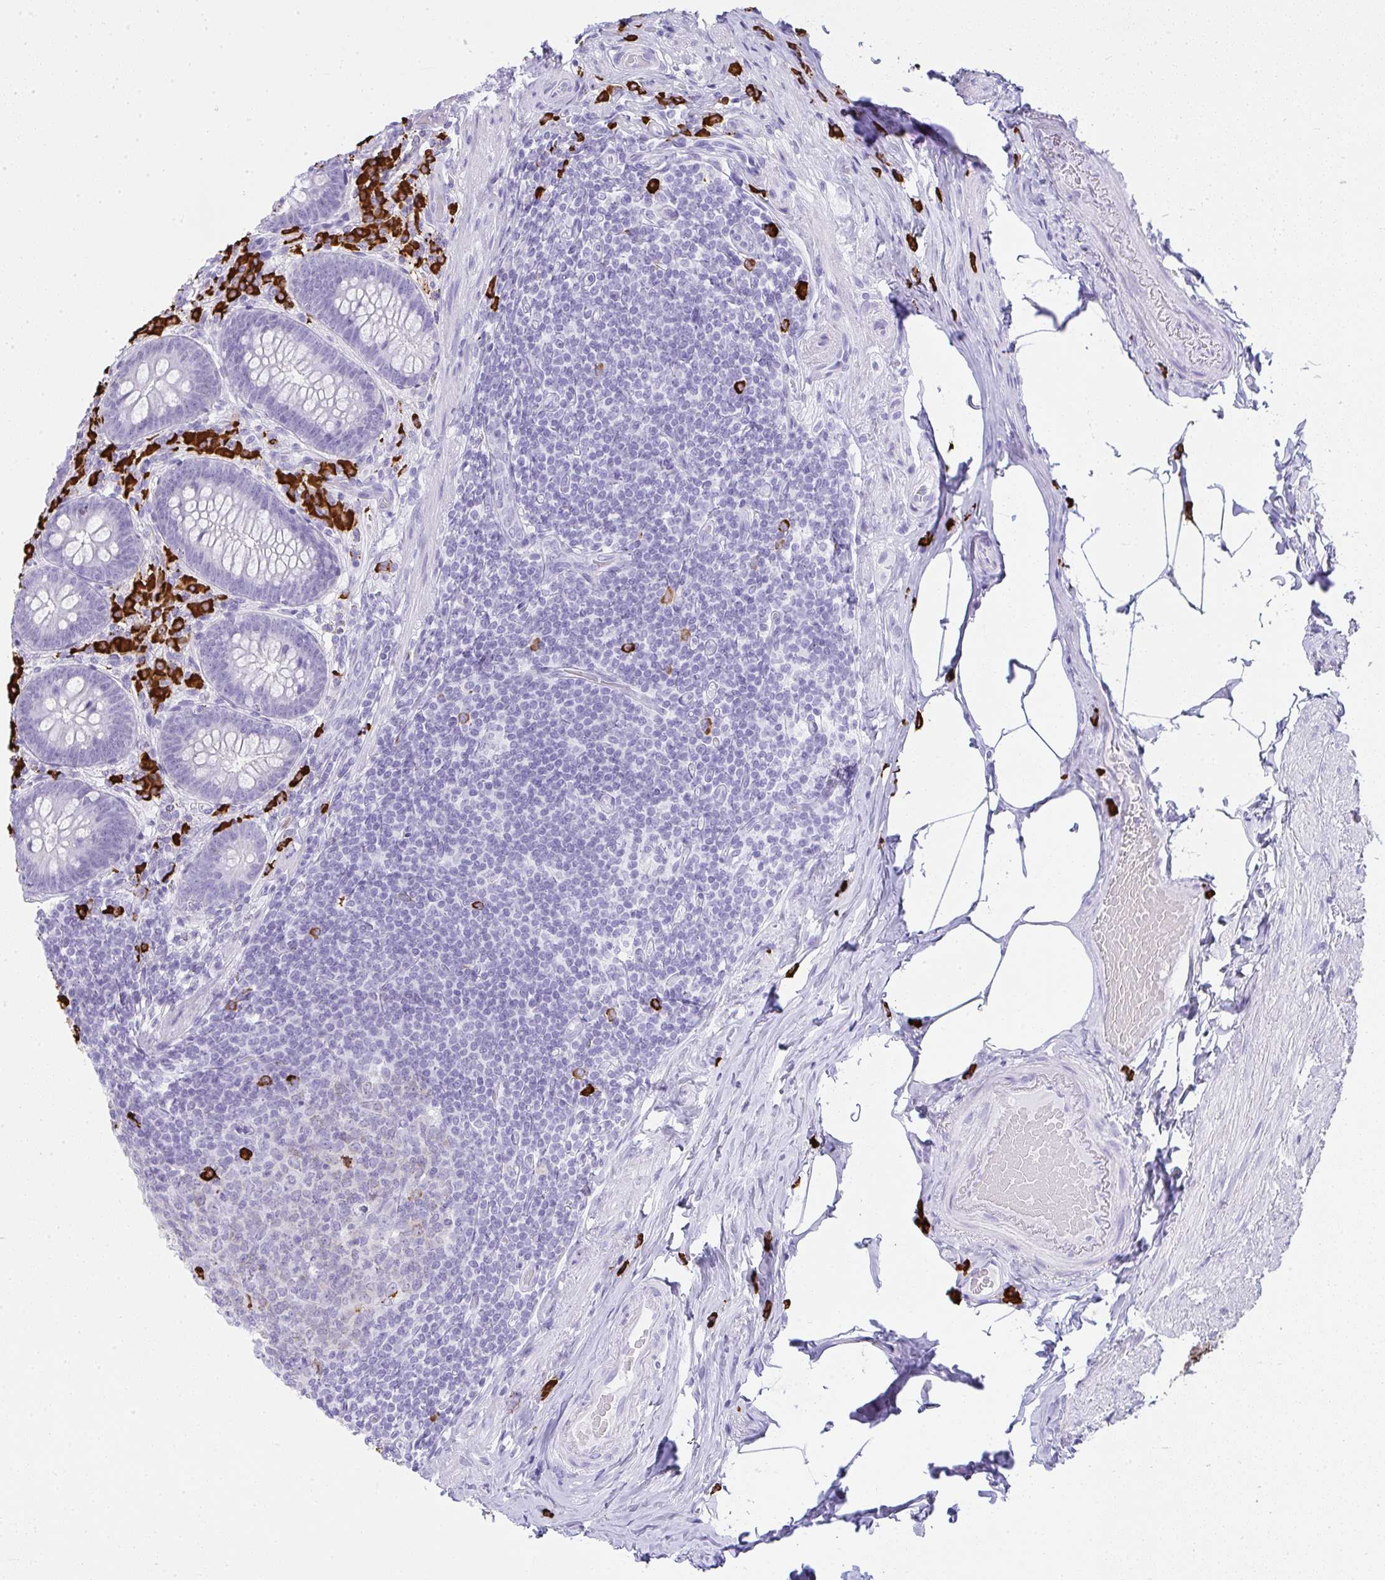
{"staining": {"intensity": "negative", "quantity": "none", "location": "none"}, "tissue": "appendix", "cell_type": "Glandular cells", "image_type": "normal", "snomed": [{"axis": "morphology", "description": "Normal tissue, NOS"}, {"axis": "topography", "description": "Appendix"}], "caption": "There is no significant positivity in glandular cells of appendix. The staining was performed using DAB (3,3'-diaminobenzidine) to visualize the protein expression in brown, while the nuclei were stained in blue with hematoxylin (Magnification: 20x).", "gene": "CDADC1", "patient": {"sex": "male", "age": 71}}